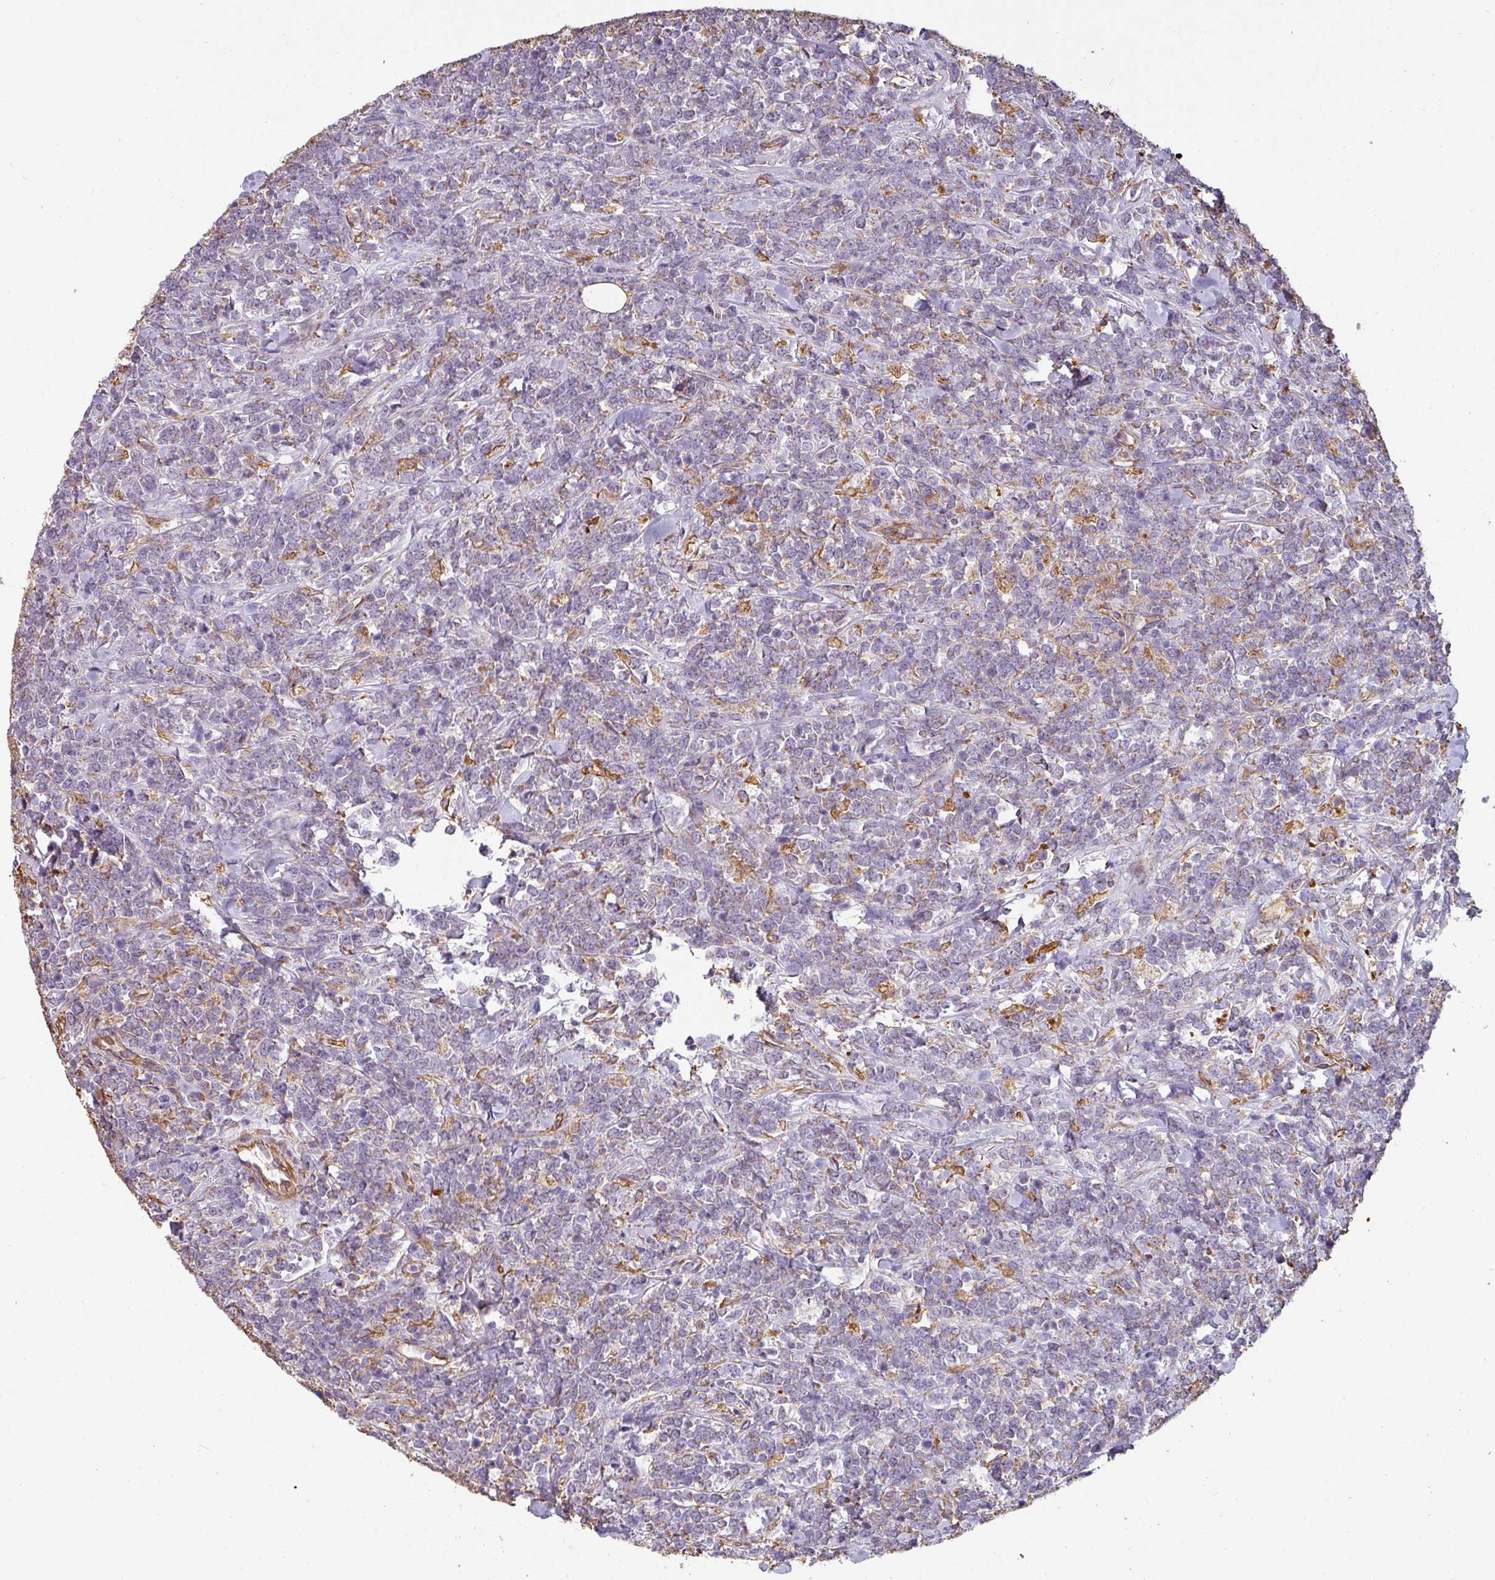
{"staining": {"intensity": "negative", "quantity": "none", "location": "none"}, "tissue": "lymphoma", "cell_type": "Tumor cells", "image_type": "cancer", "snomed": [{"axis": "morphology", "description": "Malignant lymphoma, non-Hodgkin's type, High grade"}, {"axis": "topography", "description": "Small intestine"}, {"axis": "topography", "description": "Colon"}], "caption": "Tumor cells are negative for protein expression in human lymphoma. (DAB (3,3'-diaminobenzidine) IHC, high magnification).", "gene": "ZNF280C", "patient": {"sex": "male", "age": 8}}